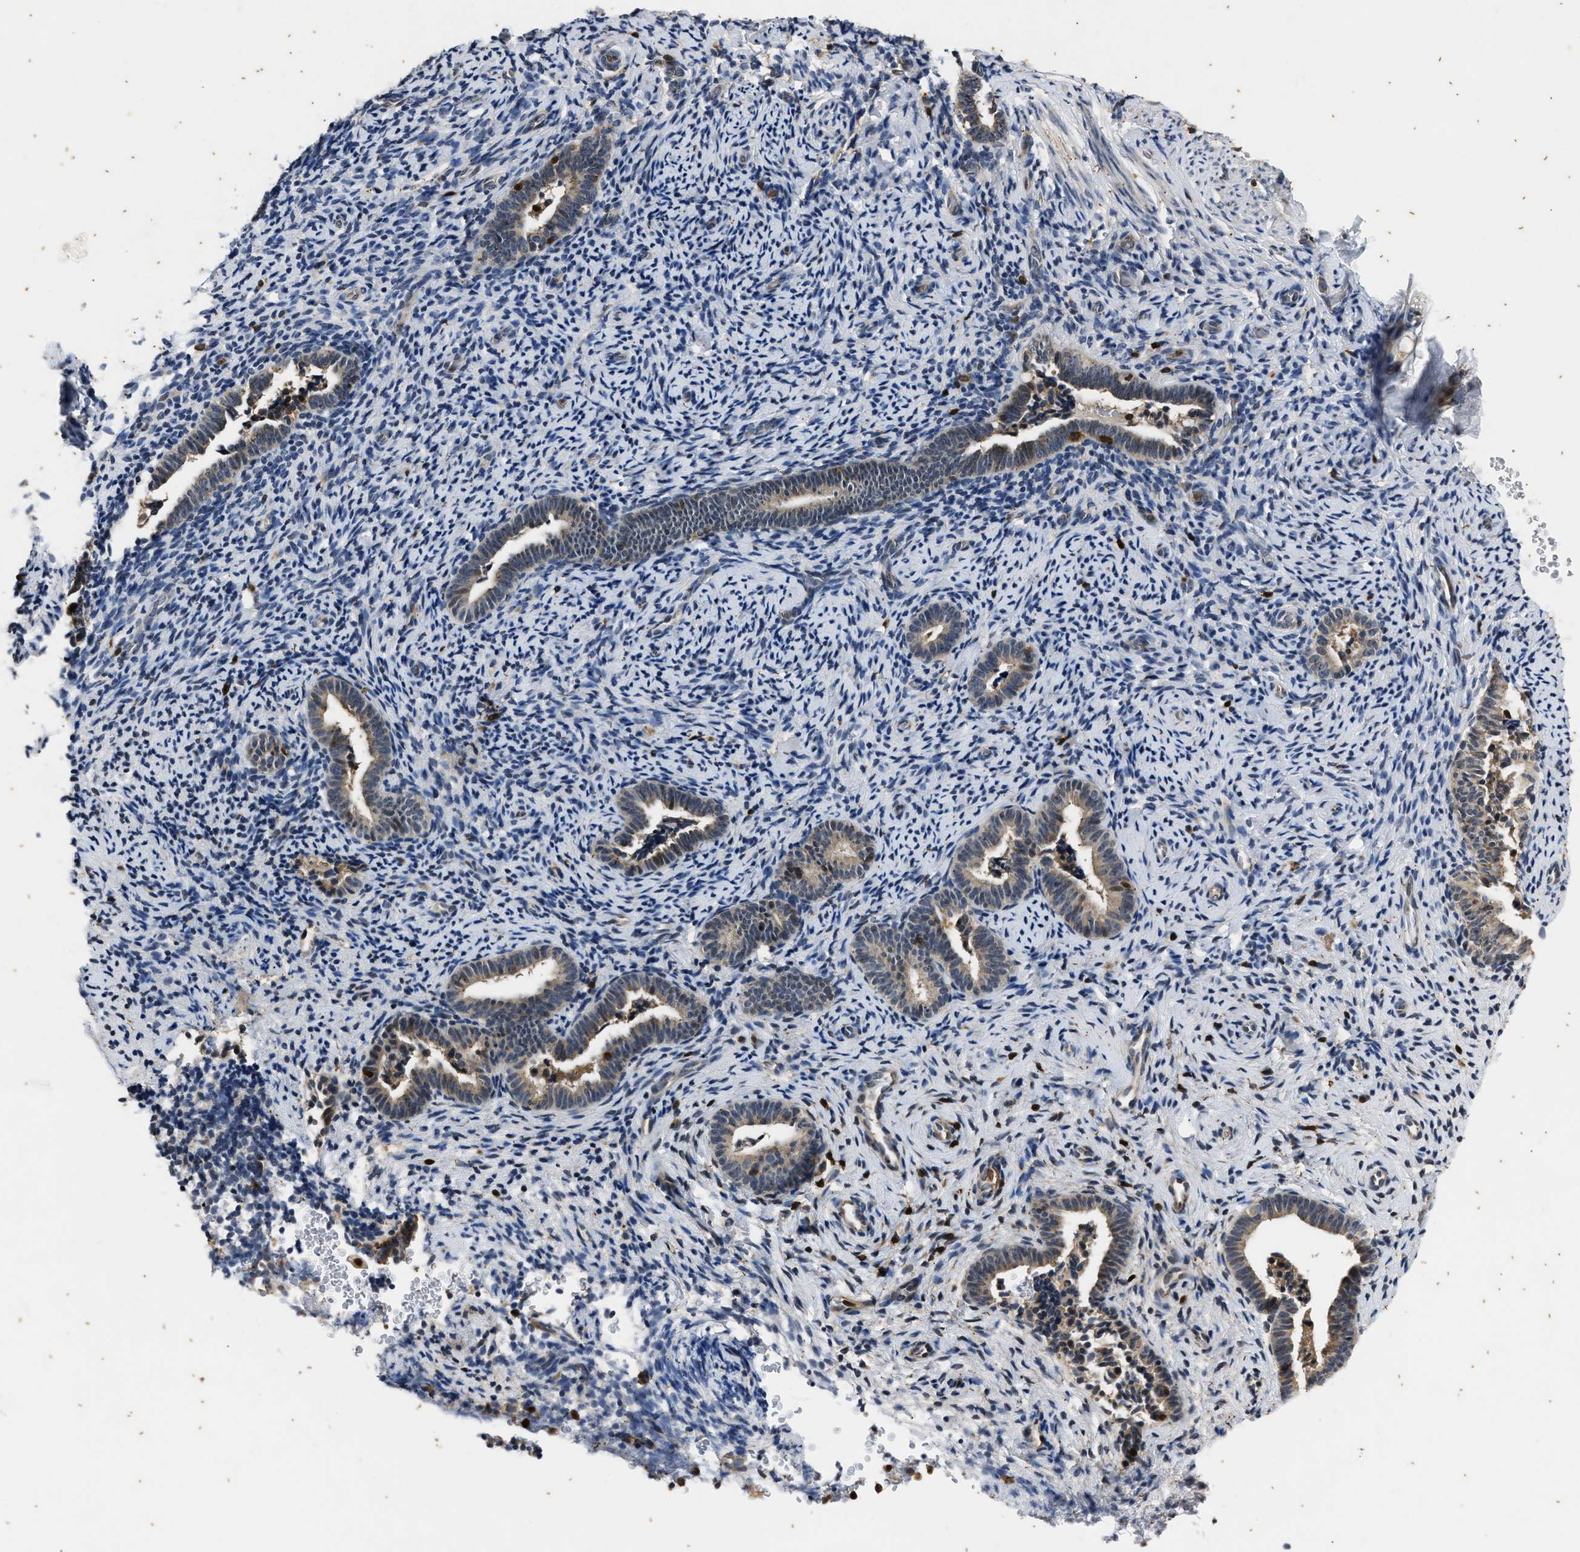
{"staining": {"intensity": "weak", "quantity": "<25%", "location": "cytoplasmic/membranous"}, "tissue": "endometrium", "cell_type": "Cells in endometrial stroma", "image_type": "normal", "snomed": [{"axis": "morphology", "description": "Normal tissue, NOS"}, {"axis": "topography", "description": "Endometrium"}], "caption": "A high-resolution image shows immunohistochemistry staining of unremarkable endometrium, which demonstrates no significant staining in cells in endometrial stroma.", "gene": "PTPN7", "patient": {"sex": "female", "age": 51}}